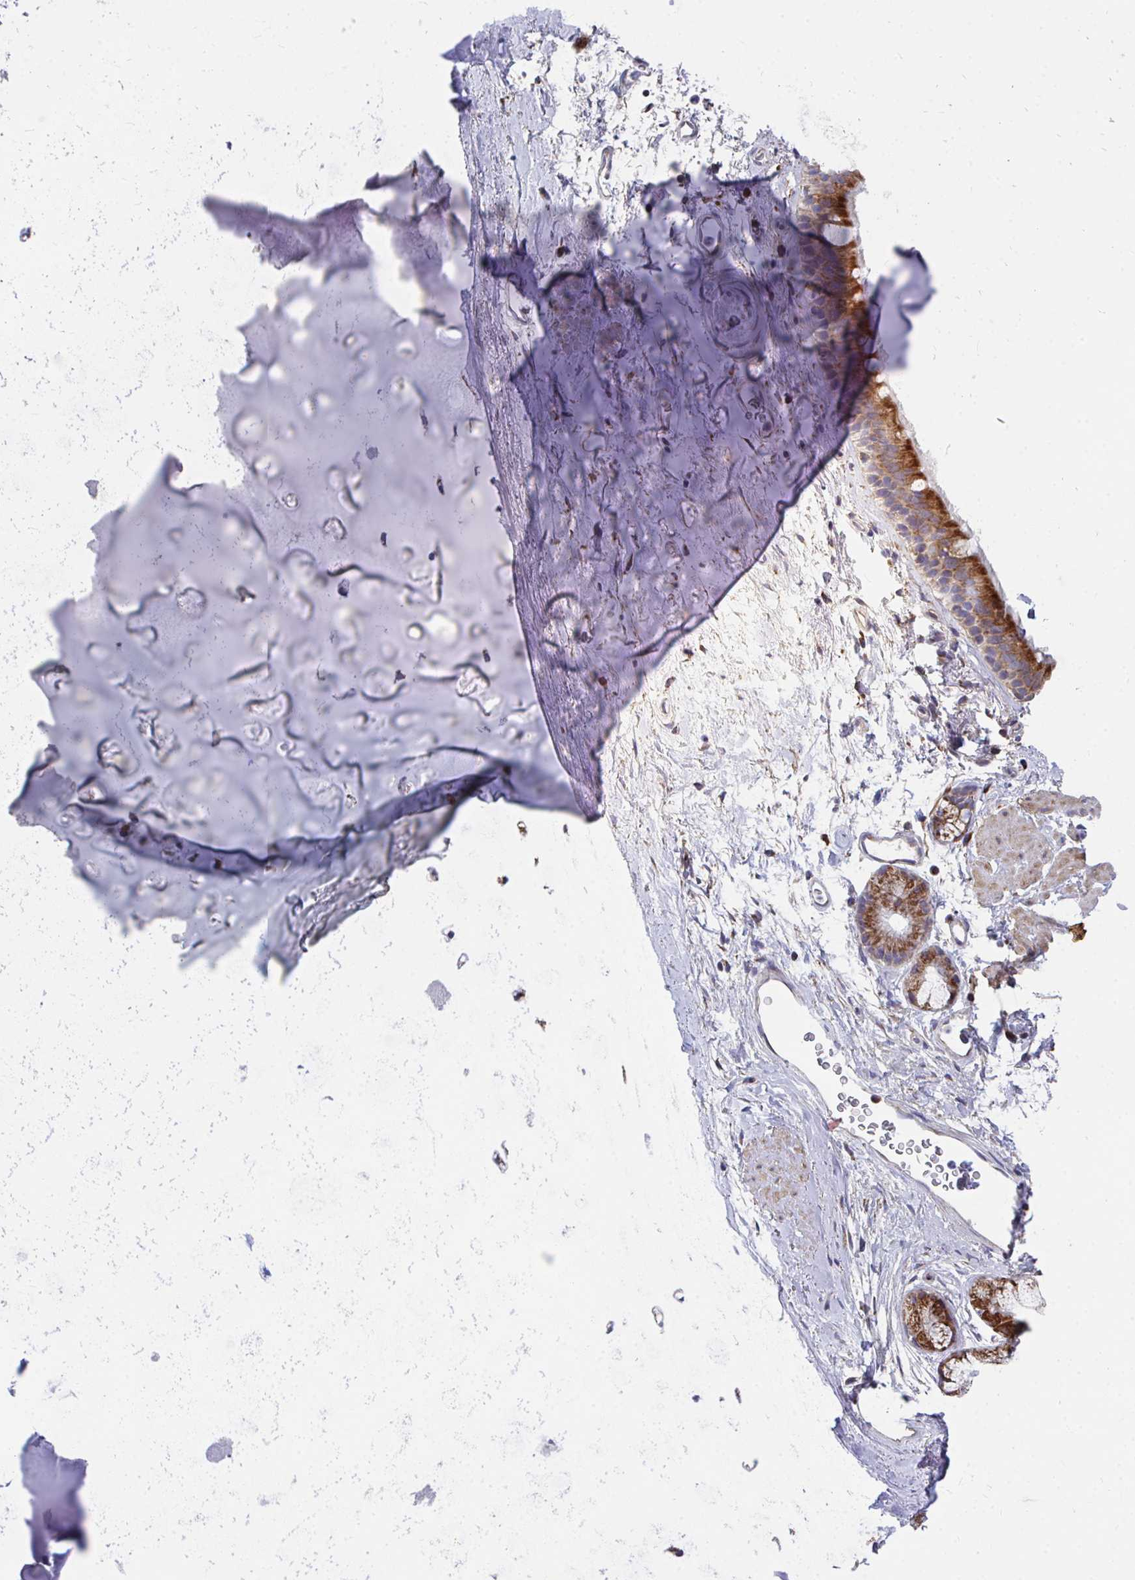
{"staining": {"intensity": "negative", "quantity": "none", "location": "none"}, "tissue": "adipose tissue", "cell_type": "Adipocytes", "image_type": "normal", "snomed": [{"axis": "morphology", "description": "Normal tissue, NOS"}, {"axis": "topography", "description": "Lymph node"}, {"axis": "topography", "description": "Cartilage tissue"}, {"axis": "topography", "description": "Bronchus"}], "caption": "An immunohistochemistry histopathology image of normal adipose tissue is shown. There is no staining in adipocytes of adipose tissue. Brightfield microscopy of immunohistochemistry stained with DAB (3,3'-diaminobenzidine) (brown) and hematoxylin (blue), captured at high magnification.", "gene": "PEX3", "patient": {"sex": "female", "age": 70}}